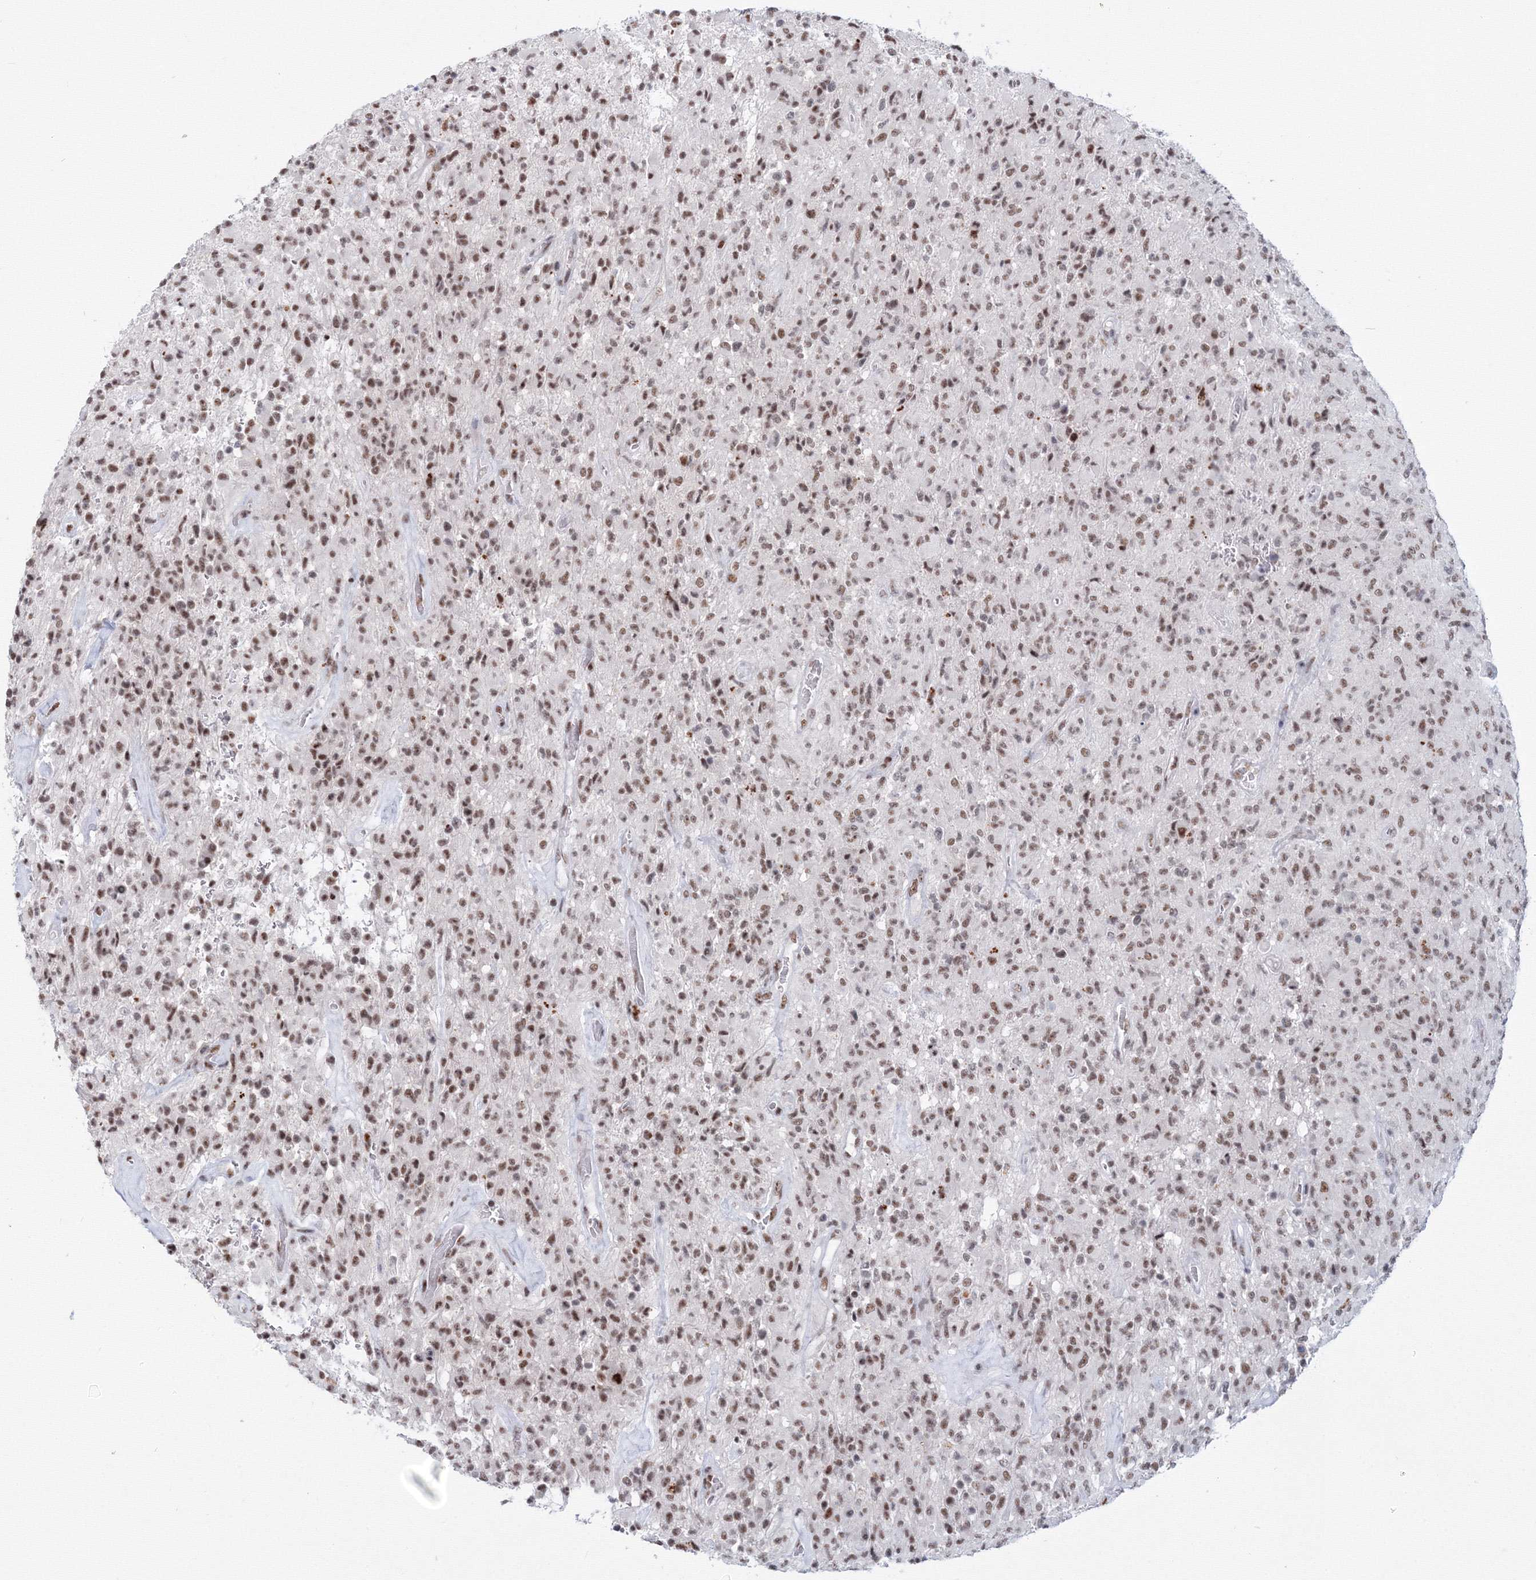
{"staining": {"intensity": "moderate", "quantity": ">75%", "location": "nuclear"}, "tissue": "glioma", "cell_type": "Tumor cells", "image_type": "cancer", "snomed": [{"axis": "morphology", "description": "Glioma, malignant, High grade"}, {"axis": "topography", "description": "Brain"}], "caption": "This is an image of immunohistochemistry (IHC) staining of malignant high-grade glioma, which shows moderate positivity in the nuclear of tumor cells.", "gene": "SF3B6", "patient": {"sex": "female", "age": 57}}